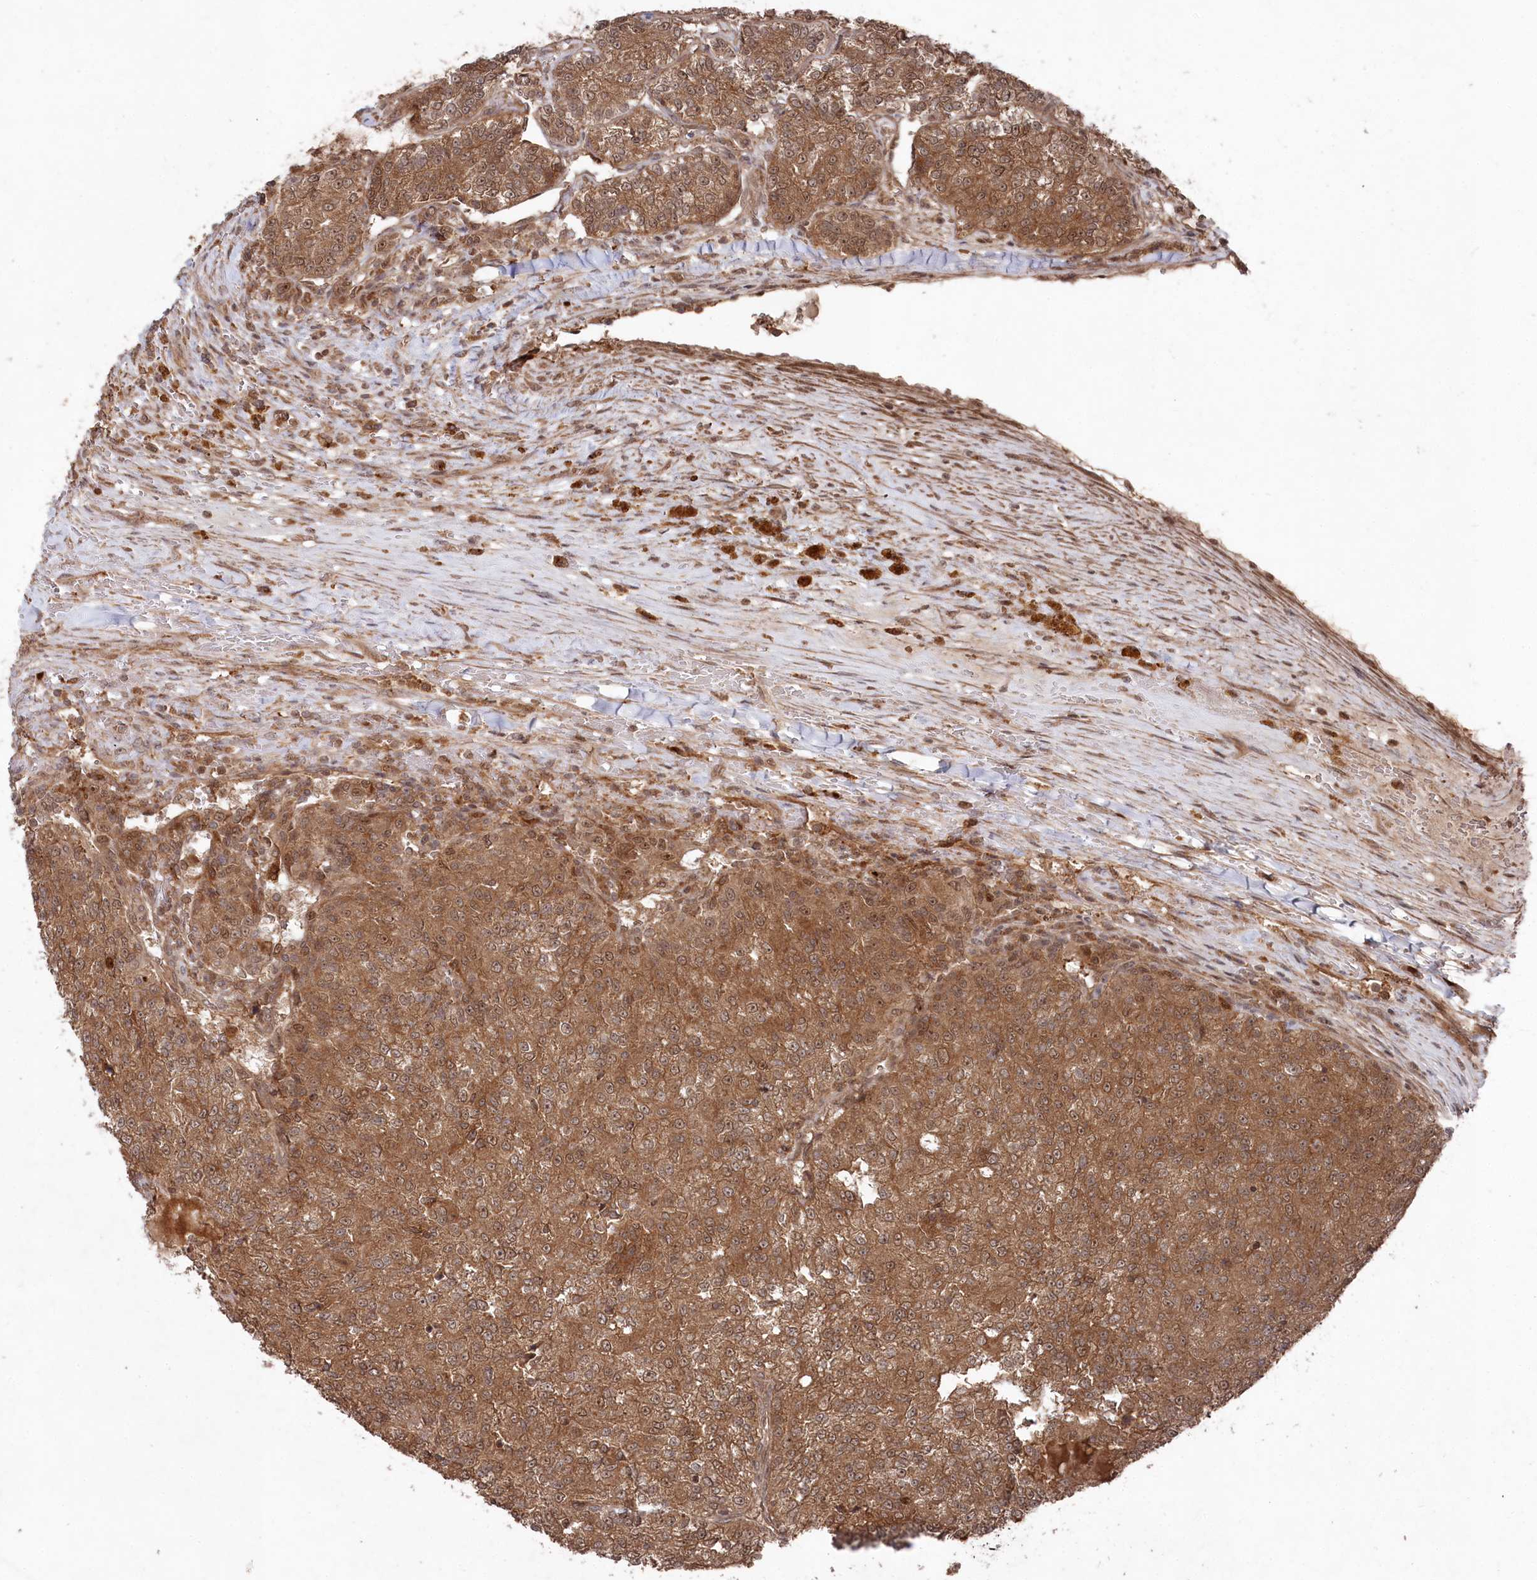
{"staining": {"intensity": "moderate", "quantity": ">75%", "location": "cytoplasmic/membranous,nuclear"}, "tissue": "renal cancer", "cell_type": "Tumor cells", "image_type": "cancer", "snomed": [{"axis": "morphology", "description": "Adenocarcinoma, NOS"}, {"axis": "topography", "description": "Kidney"}], "caption": "Approximately >75% of tumor cells in human renal cancer (adenocarcinoma) display moderate cytoplasmic/membranous and nuclear protein staining as visualized by brown immunohistochemical staining.", "gene": "BORCS7", "patient": {"sex": "female", "age": 63}}